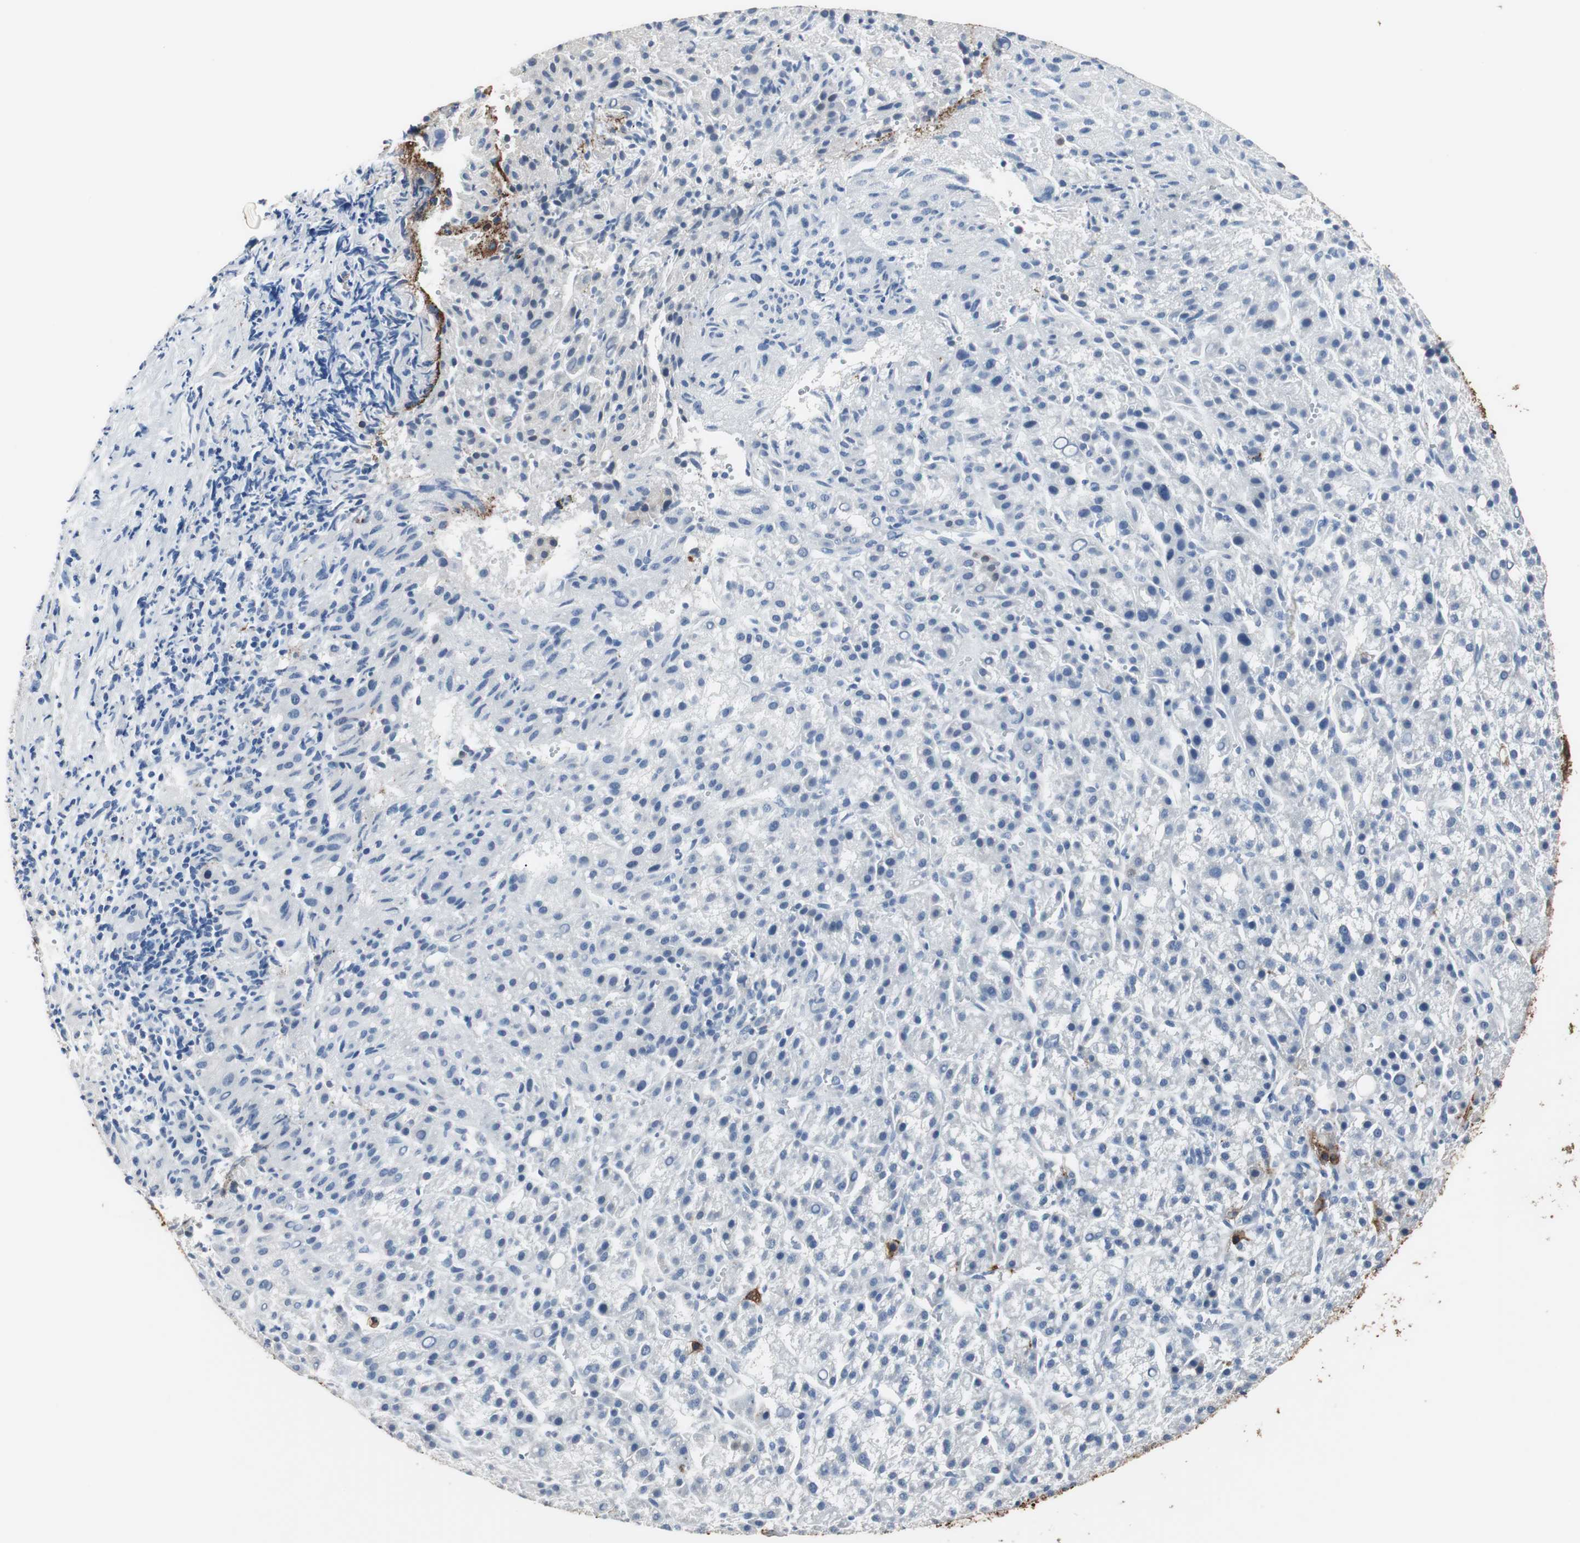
{"staining": {"intensity": "negative", "quantity": "none", "location": "none"}, "tissue": "liver cancer", "cell_type": "Tumor cells", "image_type": "cancer", "snomed": [{"axis": "morphology", "description": "Carcinoma, Hepatocellular, NOS"}, {"axis": "topography", "description": "Liver"}], "caption": "Immunohistochemistry of liver cancer exhibits no positivity in tumor cells.", "gene": "ANXA4", "patient": {"sex": "female", "age": 58}}